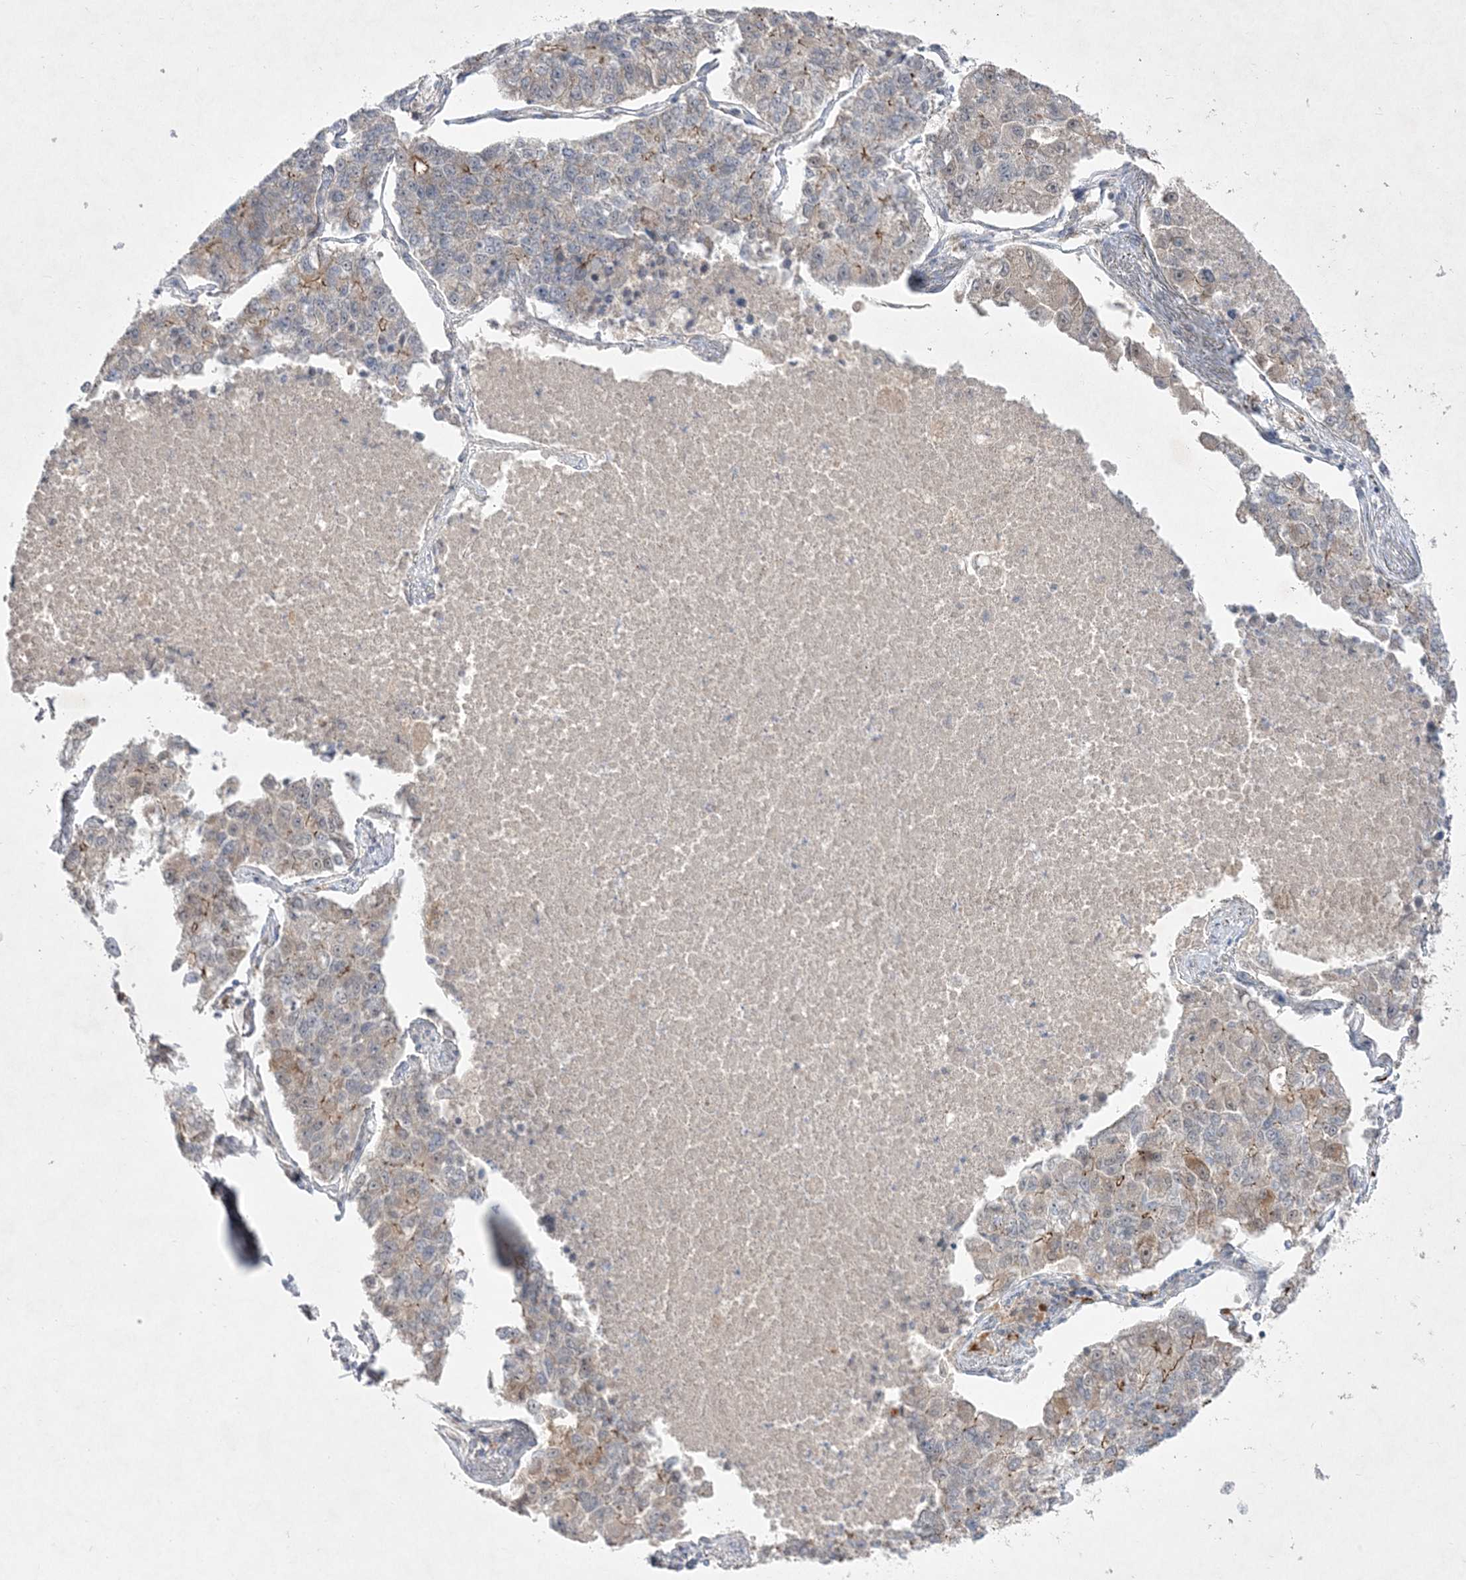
{"staining": {"intensity": "moderate", "quantity": "<25%", "location": "cytoplasmic/membranous"}, "tissue": "lung cancer", "cell_type": "Tumor cells", "image_type": "cancer", "snomed": [{"axis": "morphology", "description": "Adenocarcinoma, NOS"}, {"axis": "topography", "description": "Lung"}], "caption": "Immunohistochemistry of human adenocarcinoma (lung) exhibits low levels of moderate cytoplasmic/membranous staining in approximately <25% of tumor cells. The protein is stained brown, and the nuclei are stained in blue (DAB (3,3'-diaminobenzidine) IHC with brightfield microscopy, high magnification).", "gene": "CLNK", "patient": {"sex": "male", "age": 49}}